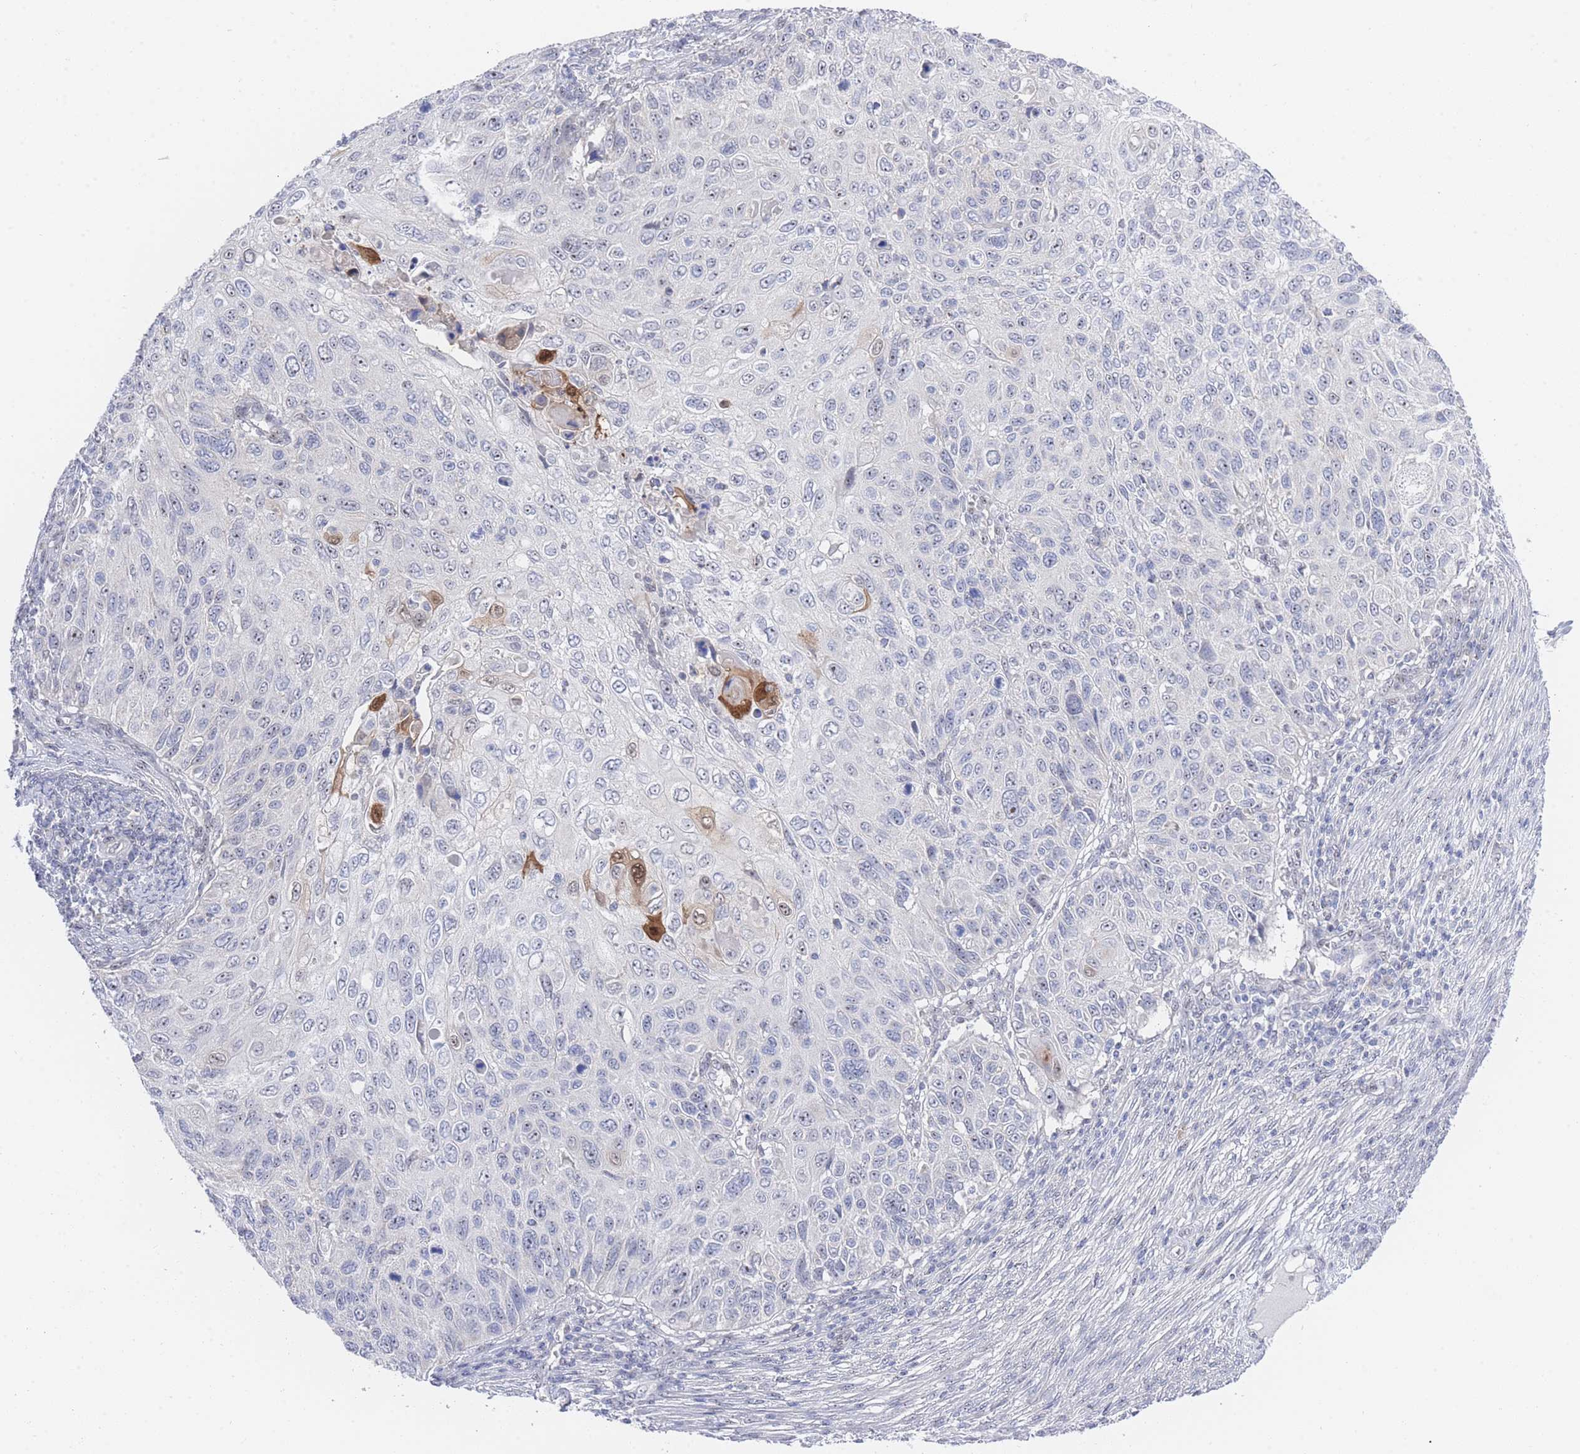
{"staining": {"intensity": "negative", "quantity": "none", "location": "none"}, "tissue": "cervical cancer", "cell_type": "Tumor cells", "image_type": "cancer", "snomed": [{"axis": "morphology", "description": "Squamous cell carcinoma, NOS"}, {"axis": "topography", "description": "Cervix"}], "caption": "This is a histopathology image of immunohistochemistry staining of cervical cancer (squamous cell carcinoma), which shows no staining in tumor cells.", "gene": "ZNF142", "patient": {"sex": "female", "age": 70}}